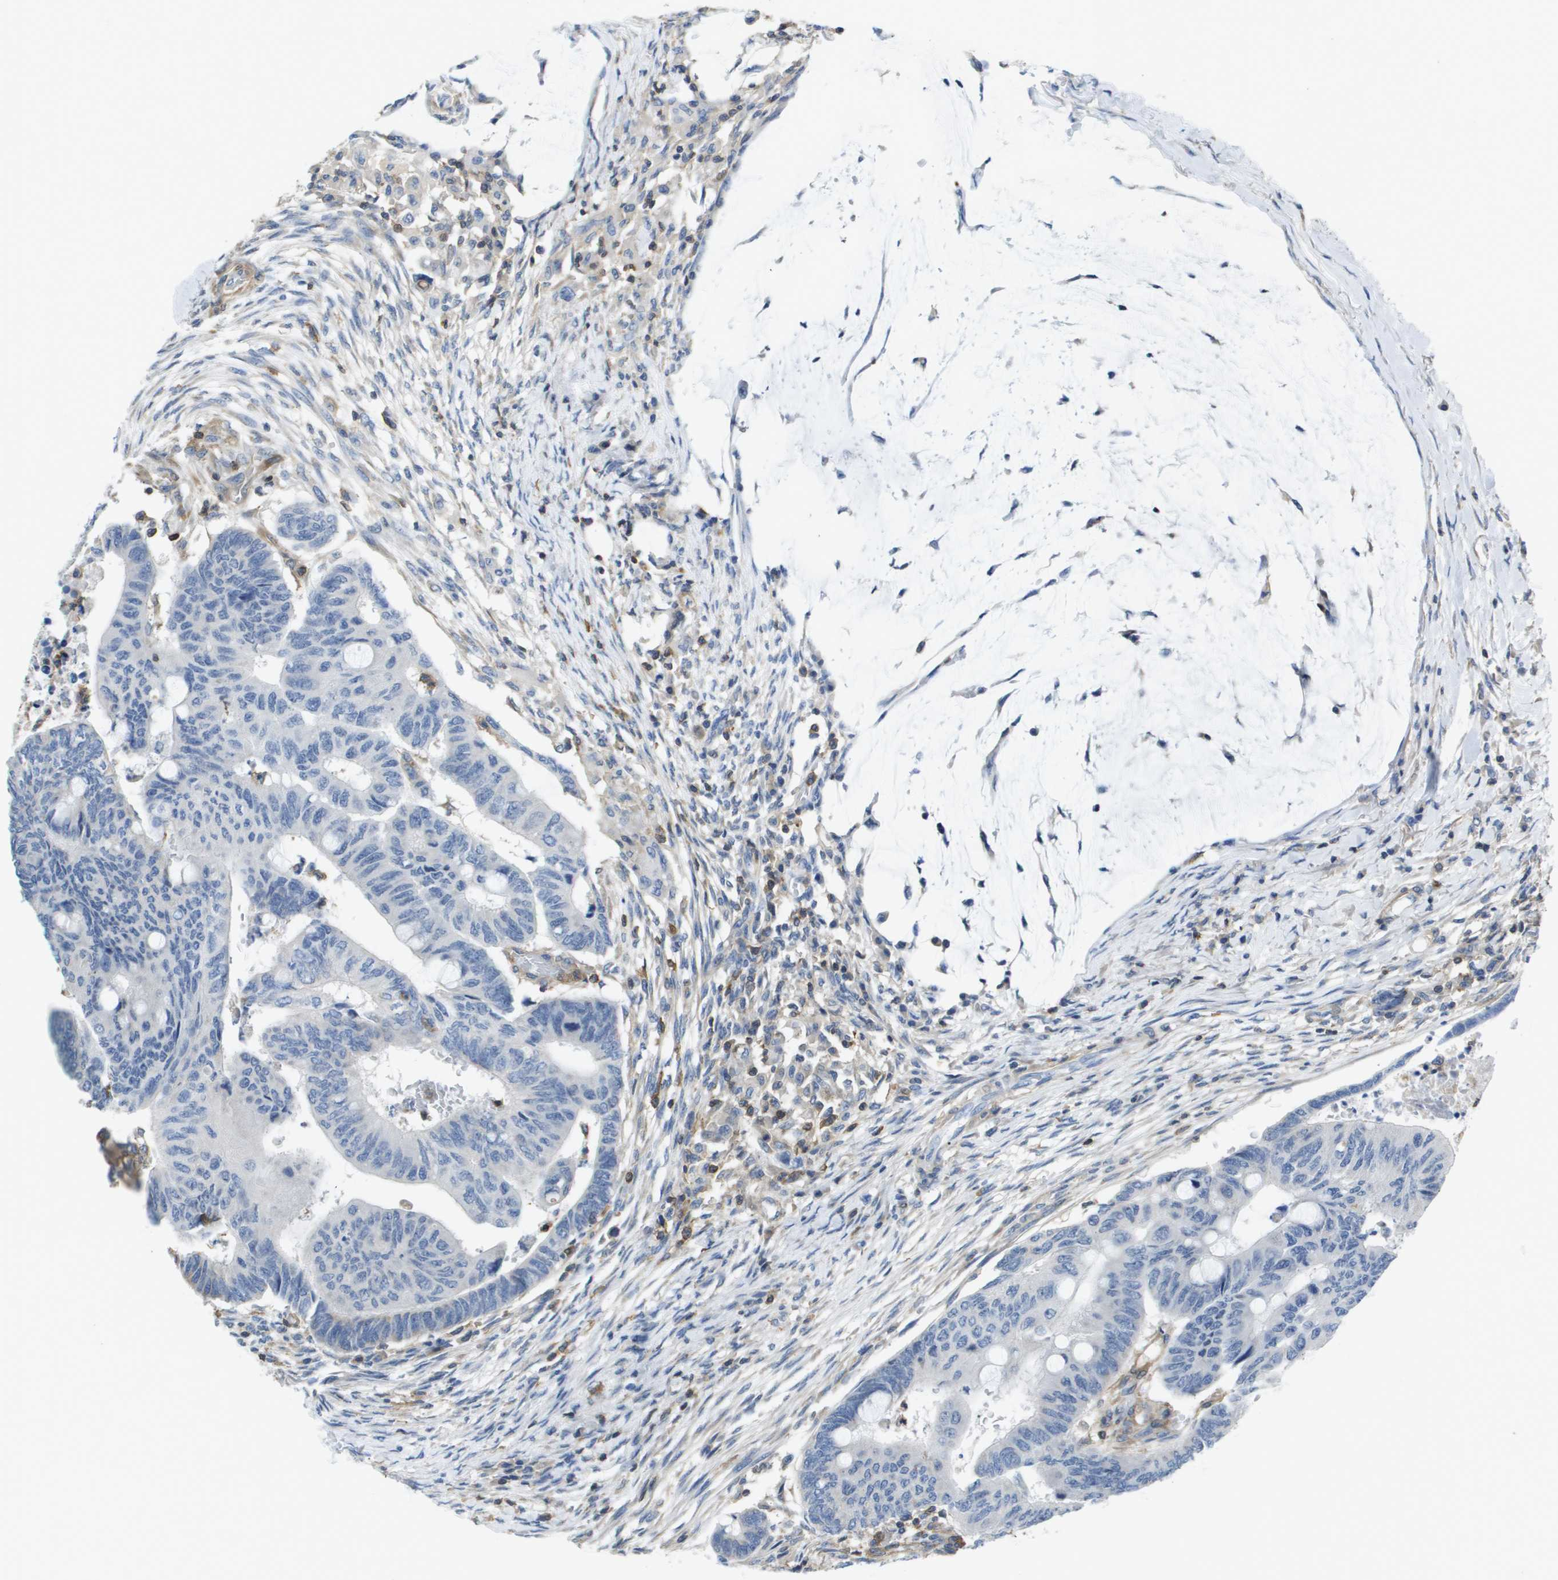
{"staining": {"intensity": "negative", "quantity": "none", "location": "none"}, "tissue": "colorectal cancer", "cell_type": "Tumor cells", "image_type": "cancer", "snomed": [{"axis": "morphology", "description": "Normal tissue, NOS"}, {"axis": "morphology", "description": "Adenocarcinoma, NOS"}, {"axis": "topography", "description": "Rectum"}, {"axis": "topography", "description": "Peripheral nerve tissue"}], "caption": "A histopathology image of adenocarcinoma (colorectal) stained for a protein demonstrates no brown staining in tumor cells.", "gene": "RCSD1", "patient": {"sex": "male", "age": 92}}